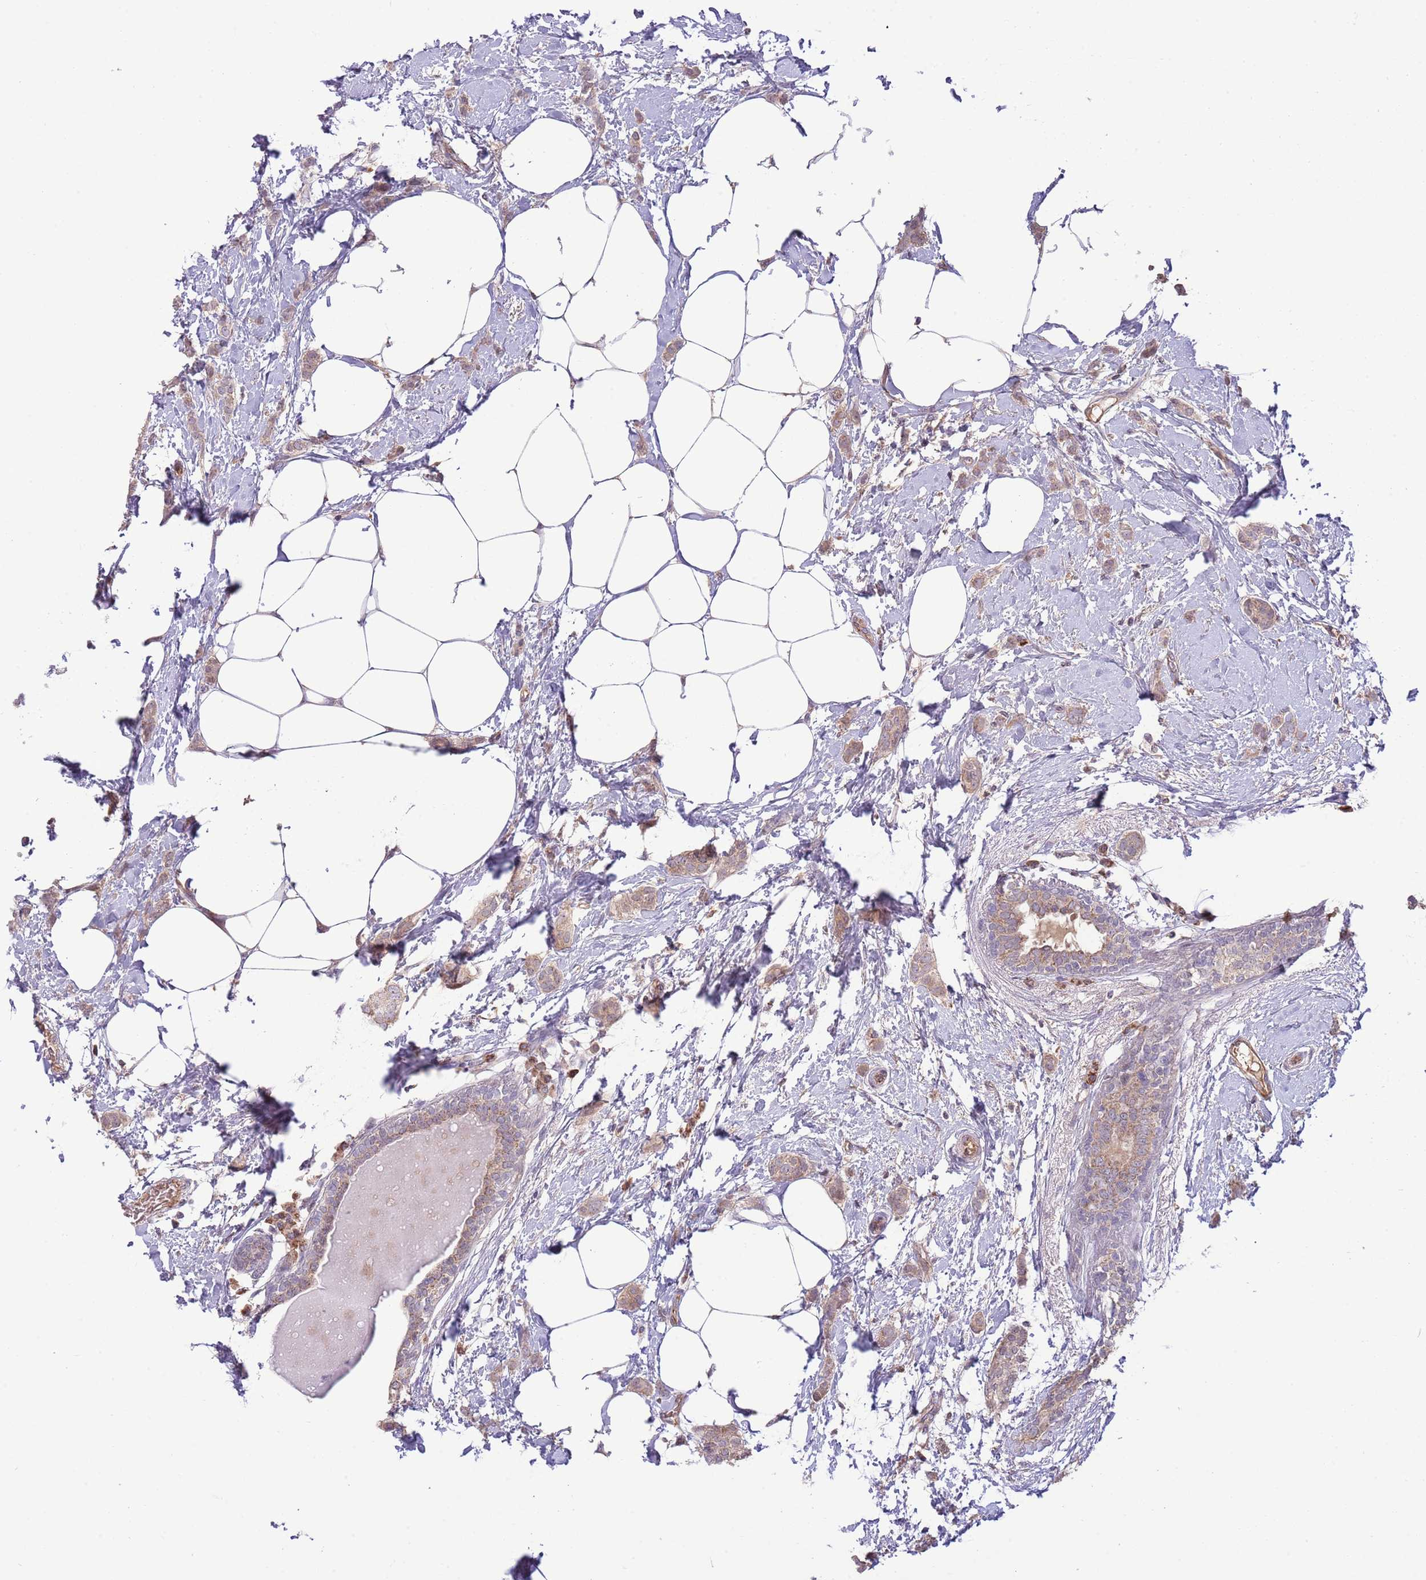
{"staining": {"intensity": "weak", "quantity": ">75%", "location": "cytoplasmic/membranous"}, "tissue": "breast cancer", "cell_type": "Tumor cells", "image_type": "cancer", "snomed": [{"axis": "morphology", "description": "Duct carcinoma"}, {"axis": "topography", "description": "Breast"}], "caption": "Breast cancer (intraductal carcinoma) stained for a protein (brown) displays weak cytoplasmic/membranous positive positivity in about >75% of tumor cells.", "gene": "DPP10", "patient": {"sex": "female", "age": 72}}